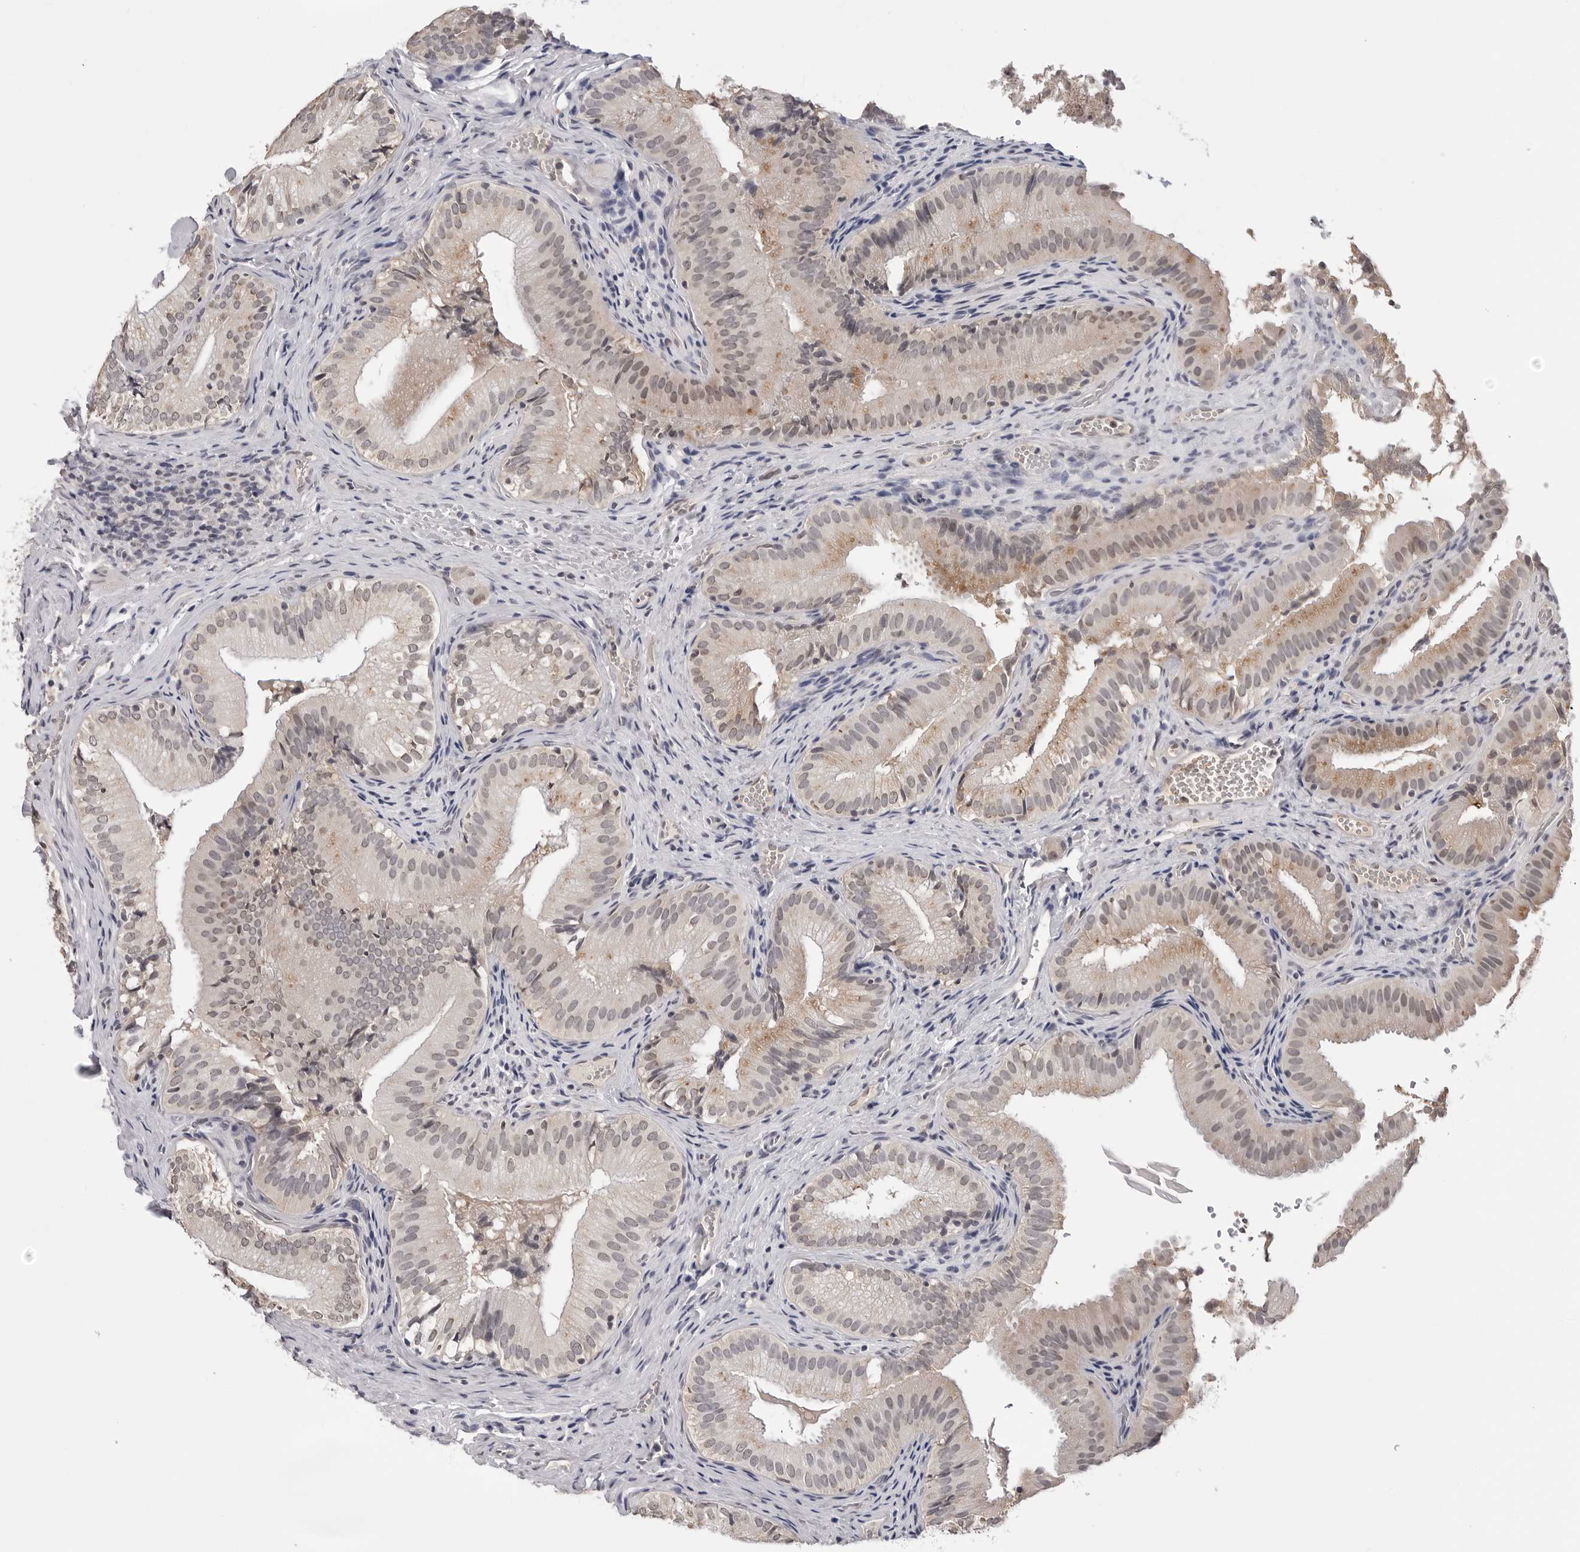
{"staining": {"intensity": "weak", "quantity": "25%-75%", "location": "cytoplasmic/membranous"}, "tissue": "gallbladder", "cell_type": "Glandular cells", "image_type": "normal", "snomed": [{"axis": "morphology", "description": "Normal tissue, NOS"}, {"axis": "topography", "description": "Gallbladder"}], "caption": "Normal gallbladder exhibits weak cytoplasmic/membranous positivity in about 25%-75% of glandular cells, visualized by immunohistochemistry.", "gene": "CDK20", "patient": {"sex": "female", "age": 30}}